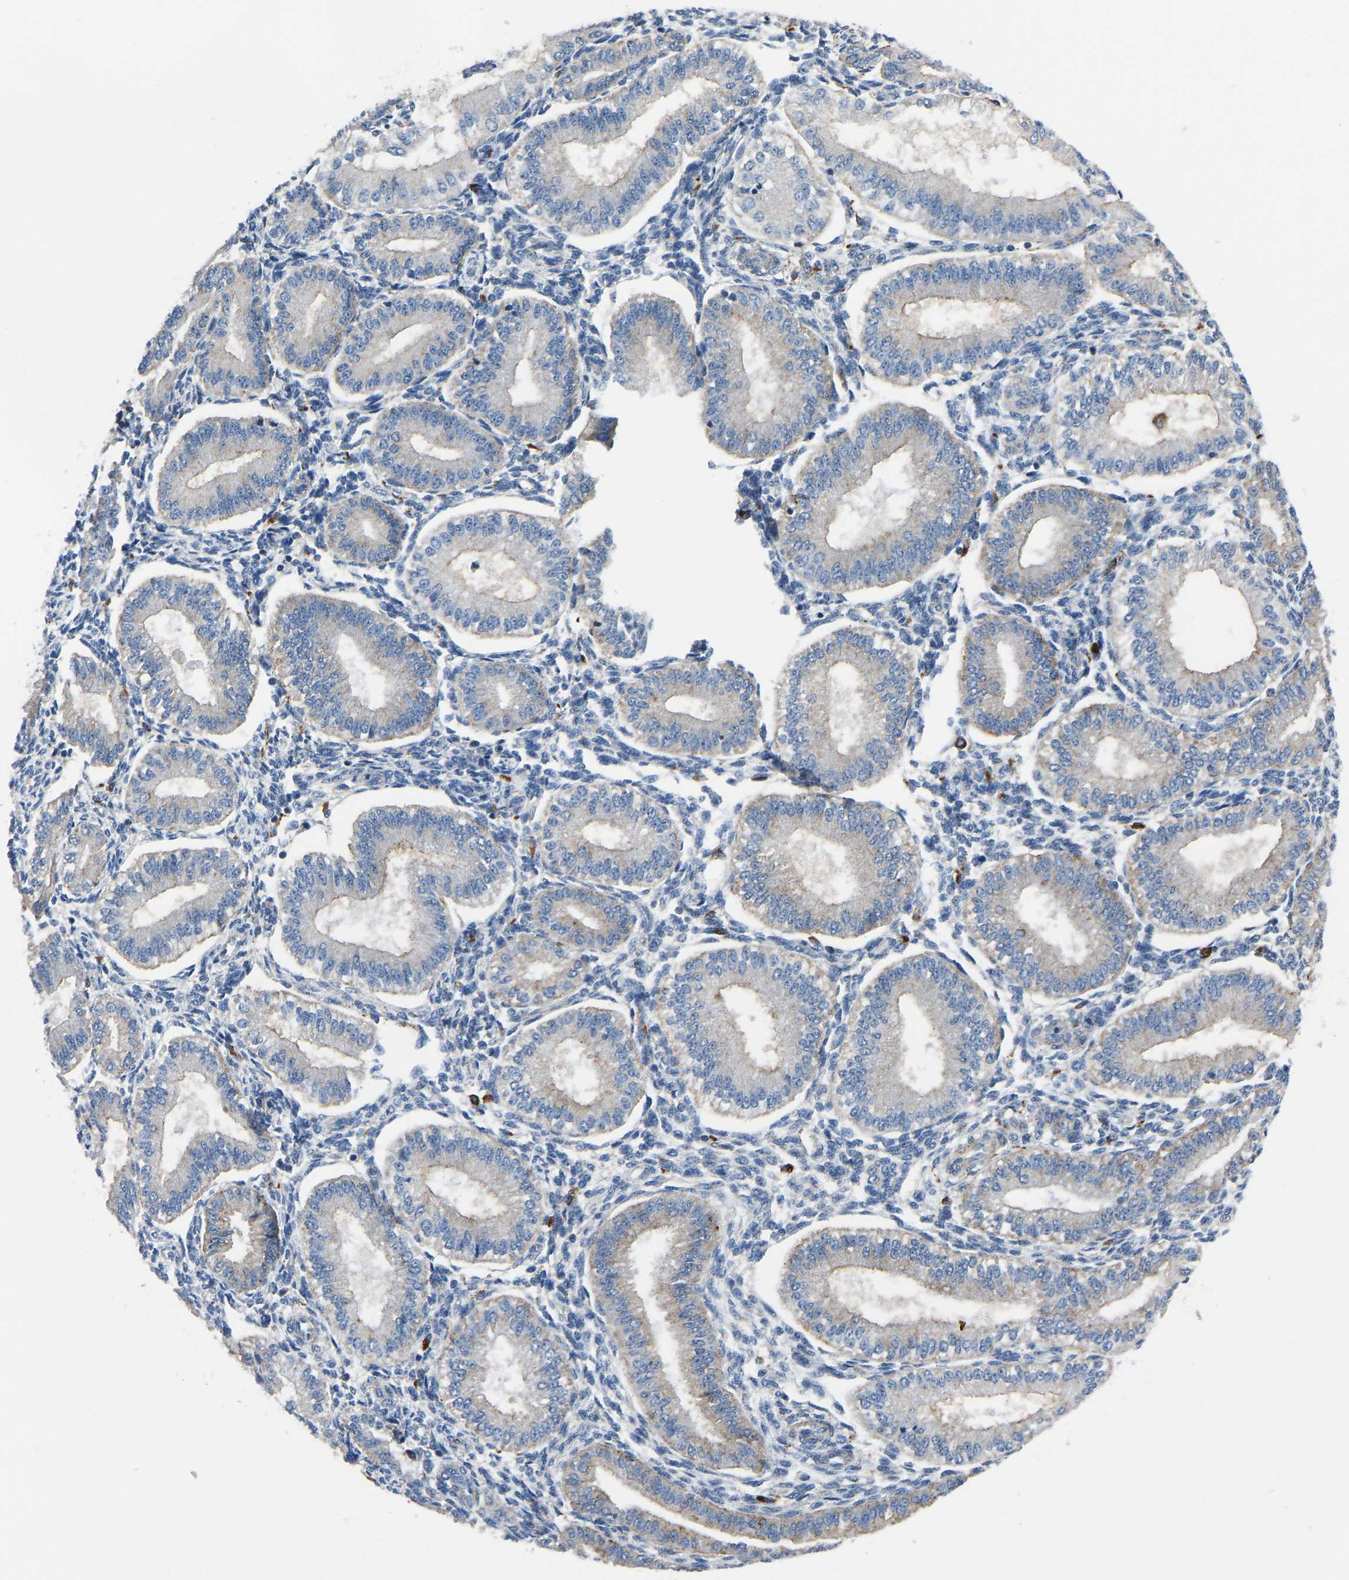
{"staining": {"intensity": "negative", "quantity": "none", "location": "none"}, "tissue": "endometrium", "cell_type": "Cells in endometrial stroma", "image_type": "normal", "snomed": [{"axis": "morphology", "description": "Normal tissue, NOS"}, {"axis": "topography", "description": "Endometrium"}], "caption": "An immunohistochemistry (IHC) photomicrograph of unremarkable endometrium is shown. There is no staining in cells in endometrial stroma of endometrium. The staining was performed using DAB to visualize the protein expression in brown, while the nuclei were stained in blue with hematoxylin (Magnification: 20x).", "gene": "ATP6V1E1", "patient": {"sex": "female", "age": 39}}